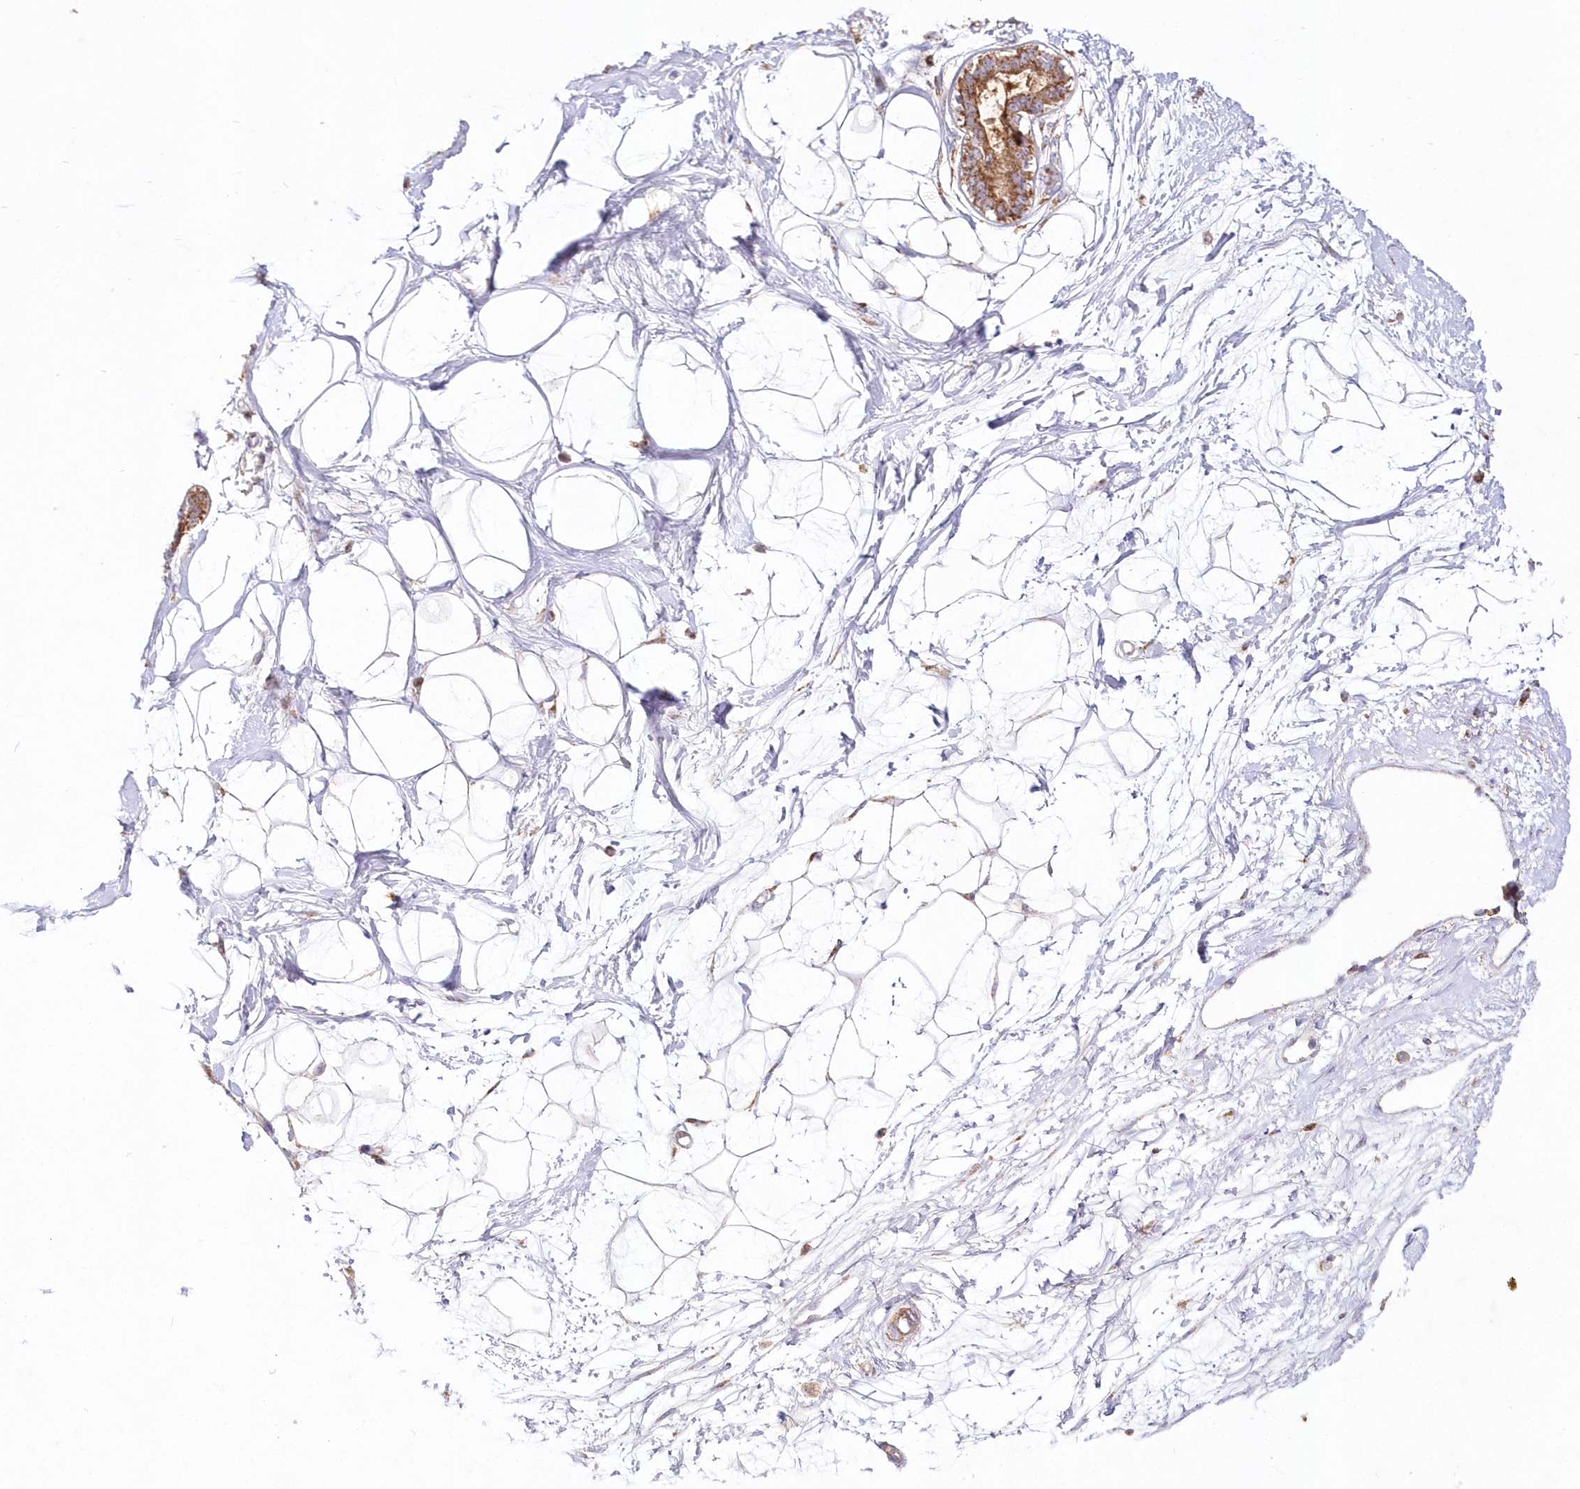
{"staining": {"intensity": "negative", "quantity": "none", "location": "none"}, "tissue": "breast", "cell_type": "Adipocytes", "image_type": "normal", "snomed": [{"axis": "morphology", "description": "Normal tissue, NOS"}, {"axis": "topography", "description": "Breast"}], "caption": "The photomicrograph displays no significant expression in adipocytes of breast.", "gene": "DNA2", "patient": {"sex": "female", "age": 45}}